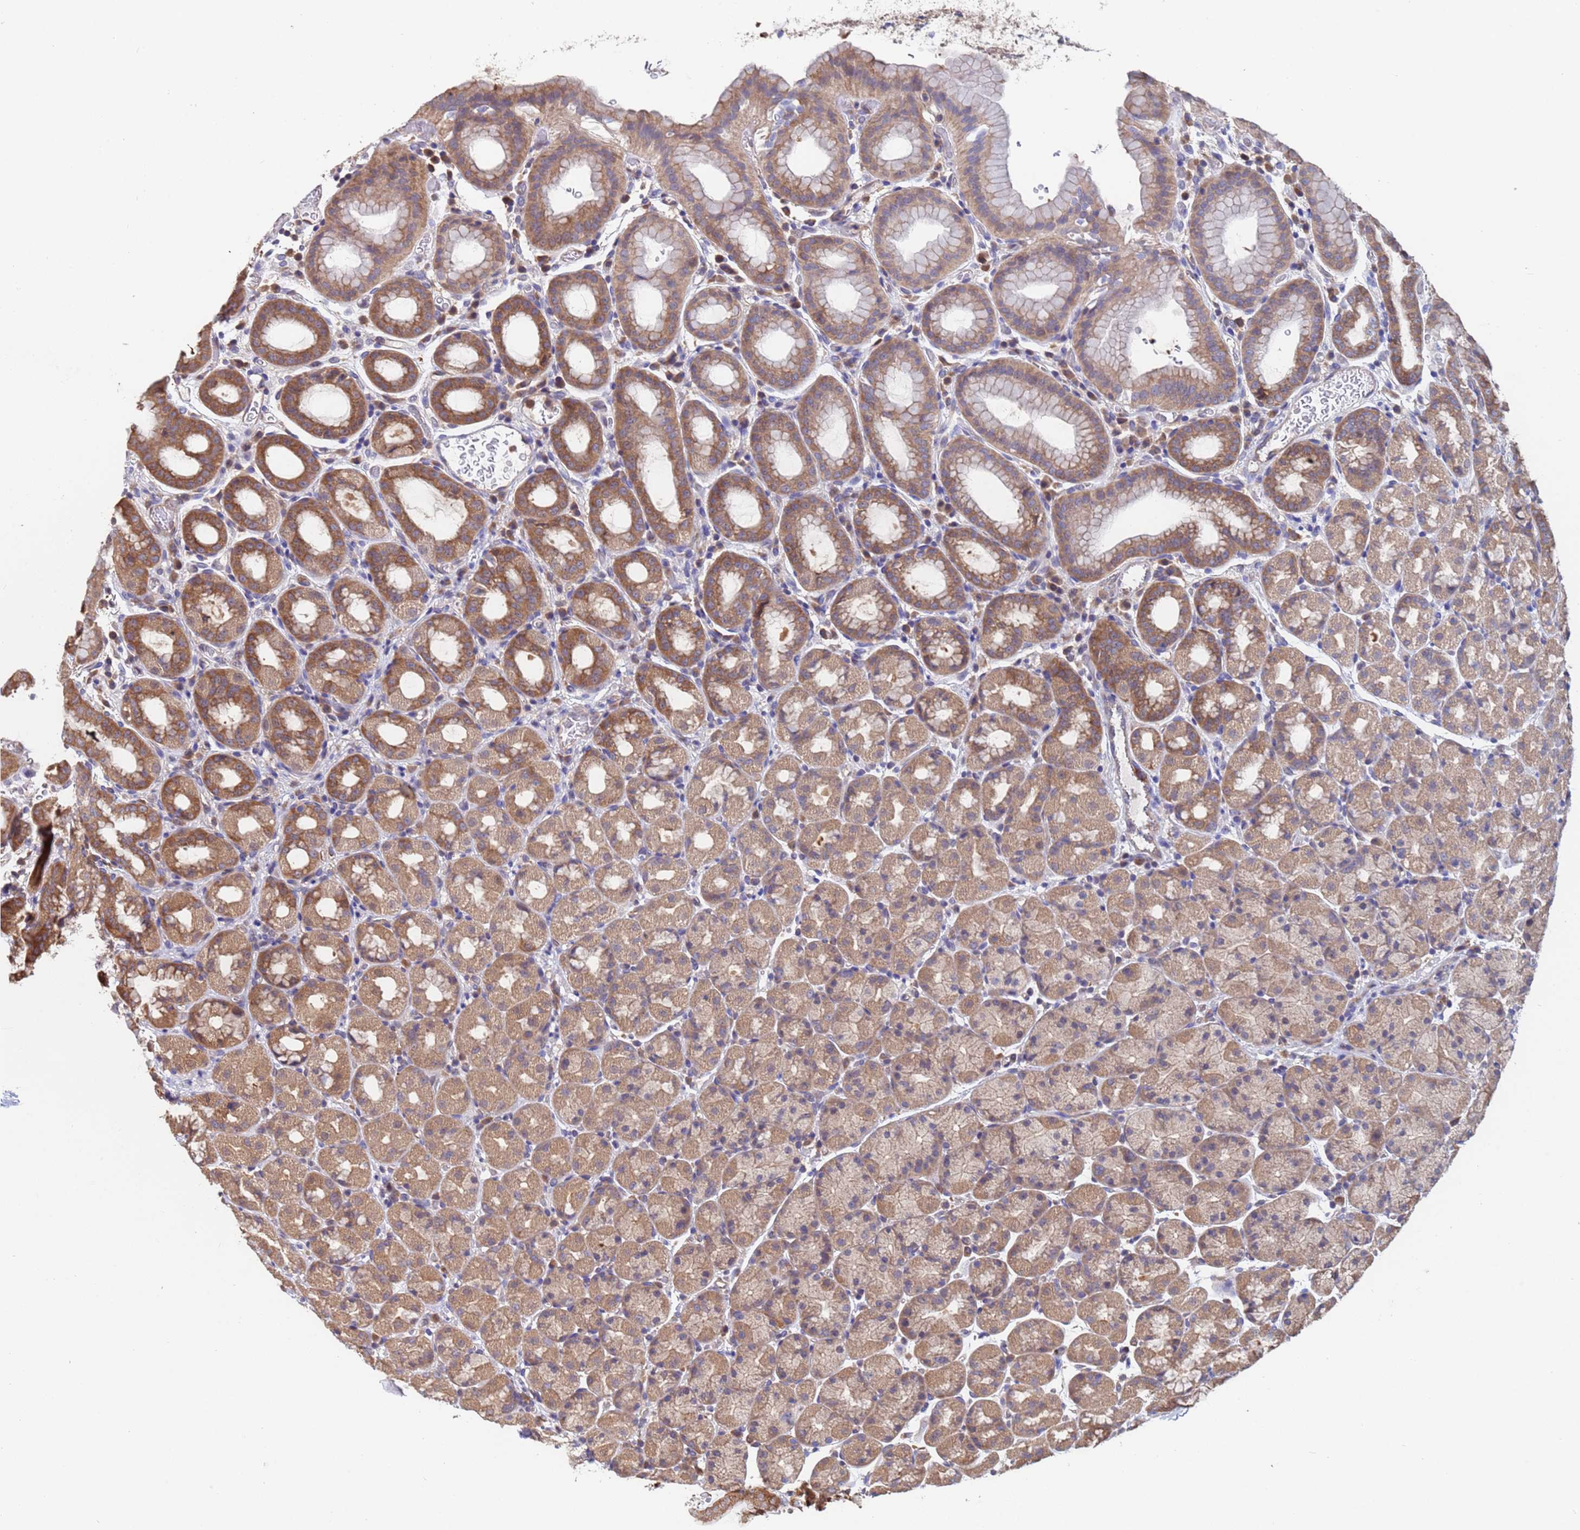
{"staining": {"intensity": "moderate", "quantity": ">75%", "location": "cytoplasmic/membranous,nuclear"}, "tissue": "stomach", "cell_type": "Glandular cells", "image_type": "normal", "snomed": [{"axis": "morphology", "description": "Normal tissue, NOS"}, {"axis": "topography", "description": "Stomach, upper"}, {"axis": "topography", "description": "Stomach, lower"}, {"axis": "topography", "description": "Small intestine"}], "caption": "Protein expression analysis of normal stomach exhibits moderate cytoplasmic/membranous,nuclear expression in about >75% of glandular cells. The protein of interest is shown in brown color, while the nuclei are stained blue.", "gene": "FAM25A", "patient": {"sex": "male", "age": 68}}